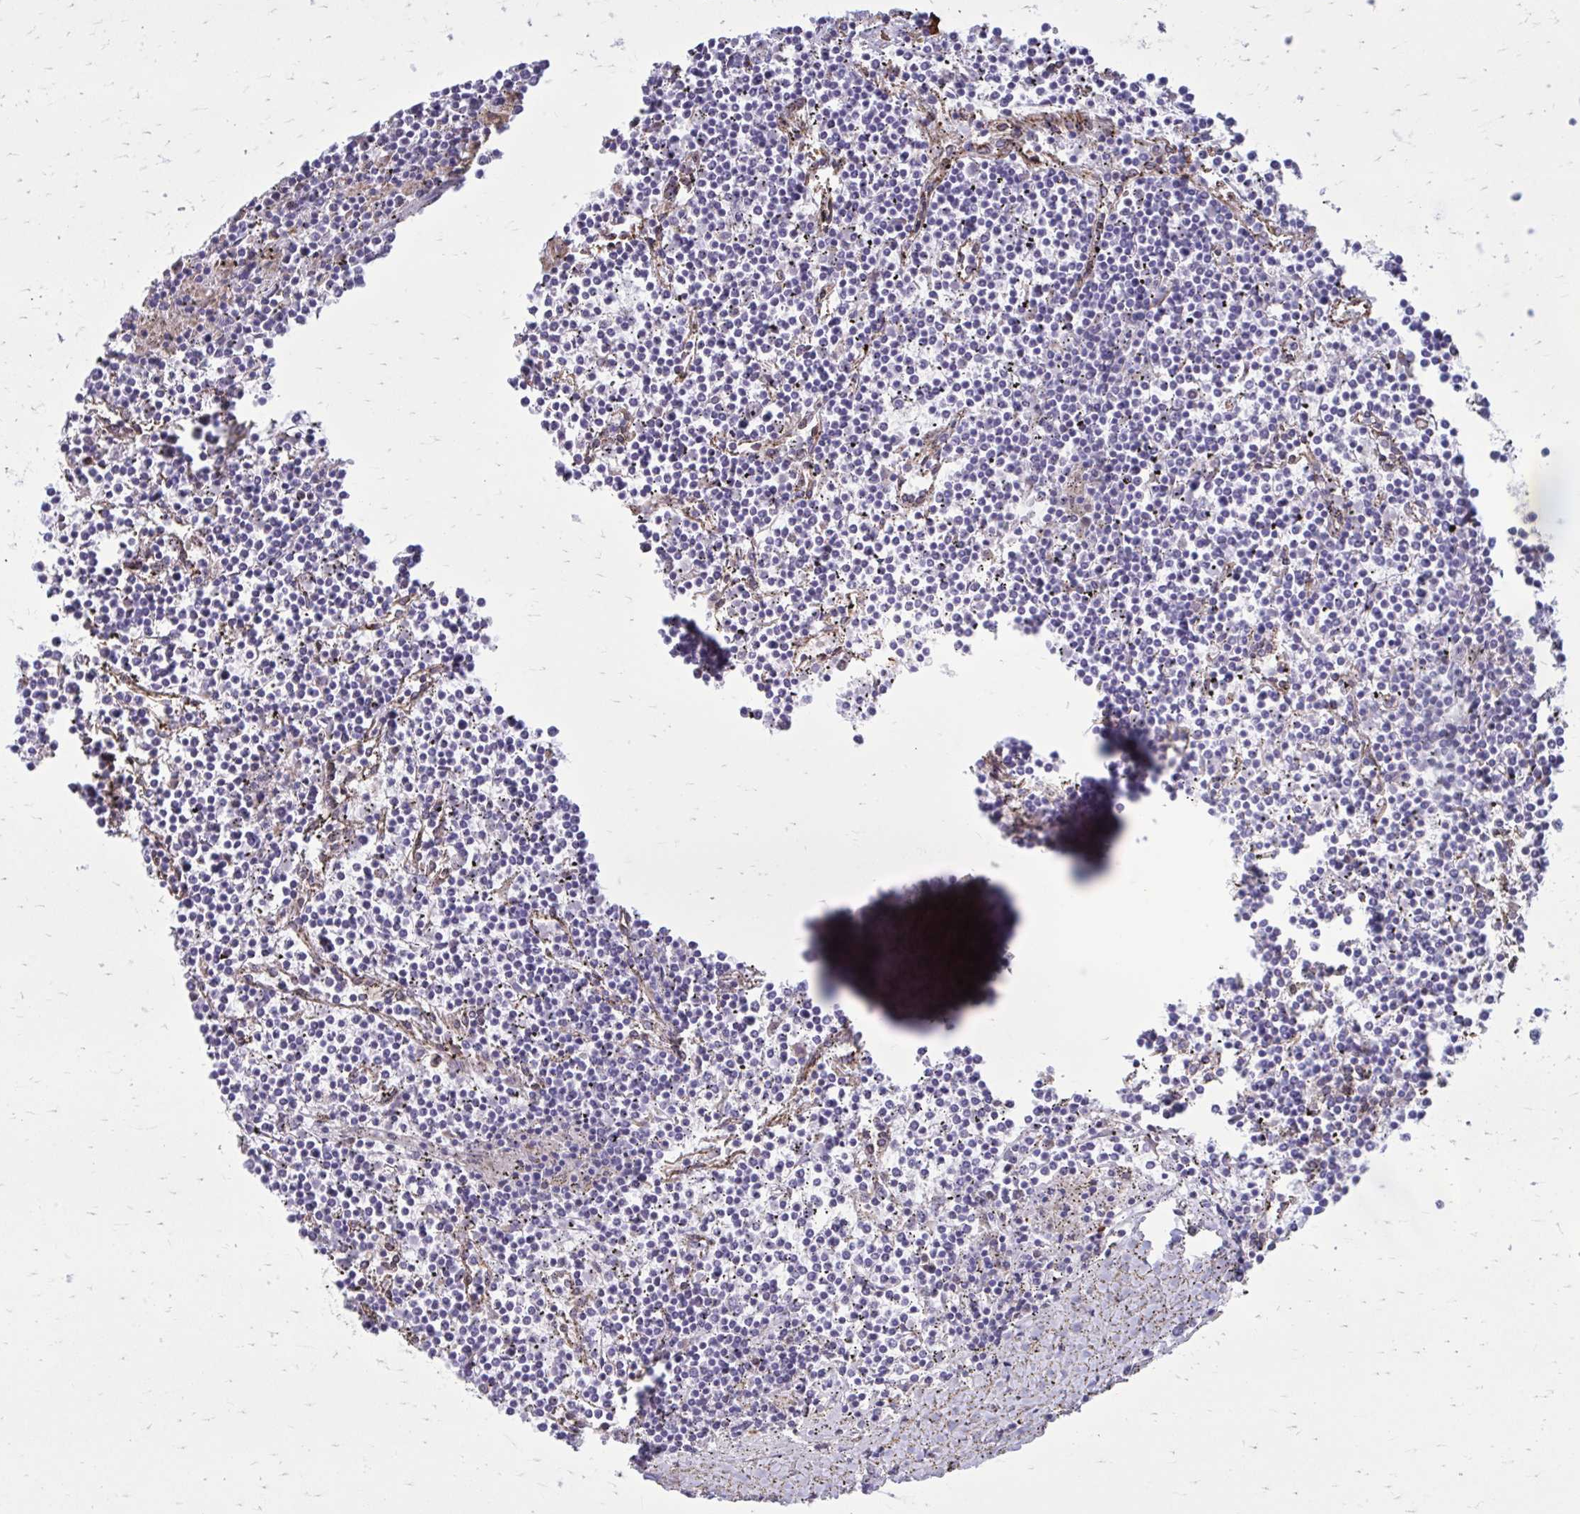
{"staining": {"intensity": "negative", "quantity": "none", "location": "none"}, "tissue": "lymphoma", "cell_type": "Tumor cells", "image_type": "cancer", "snomed": [{"axis": "morphology", "description": "Malignant lymphoma, non-Hodgkin's type, Low grade"}, {"axis": "topography", "description": "Spleen"}], "caption": "The histopathology image demonstrates no staining of tumor cells in lymphoma.", "gene": "PROSER1", "patient": {"sex": "female", "age": 19}}